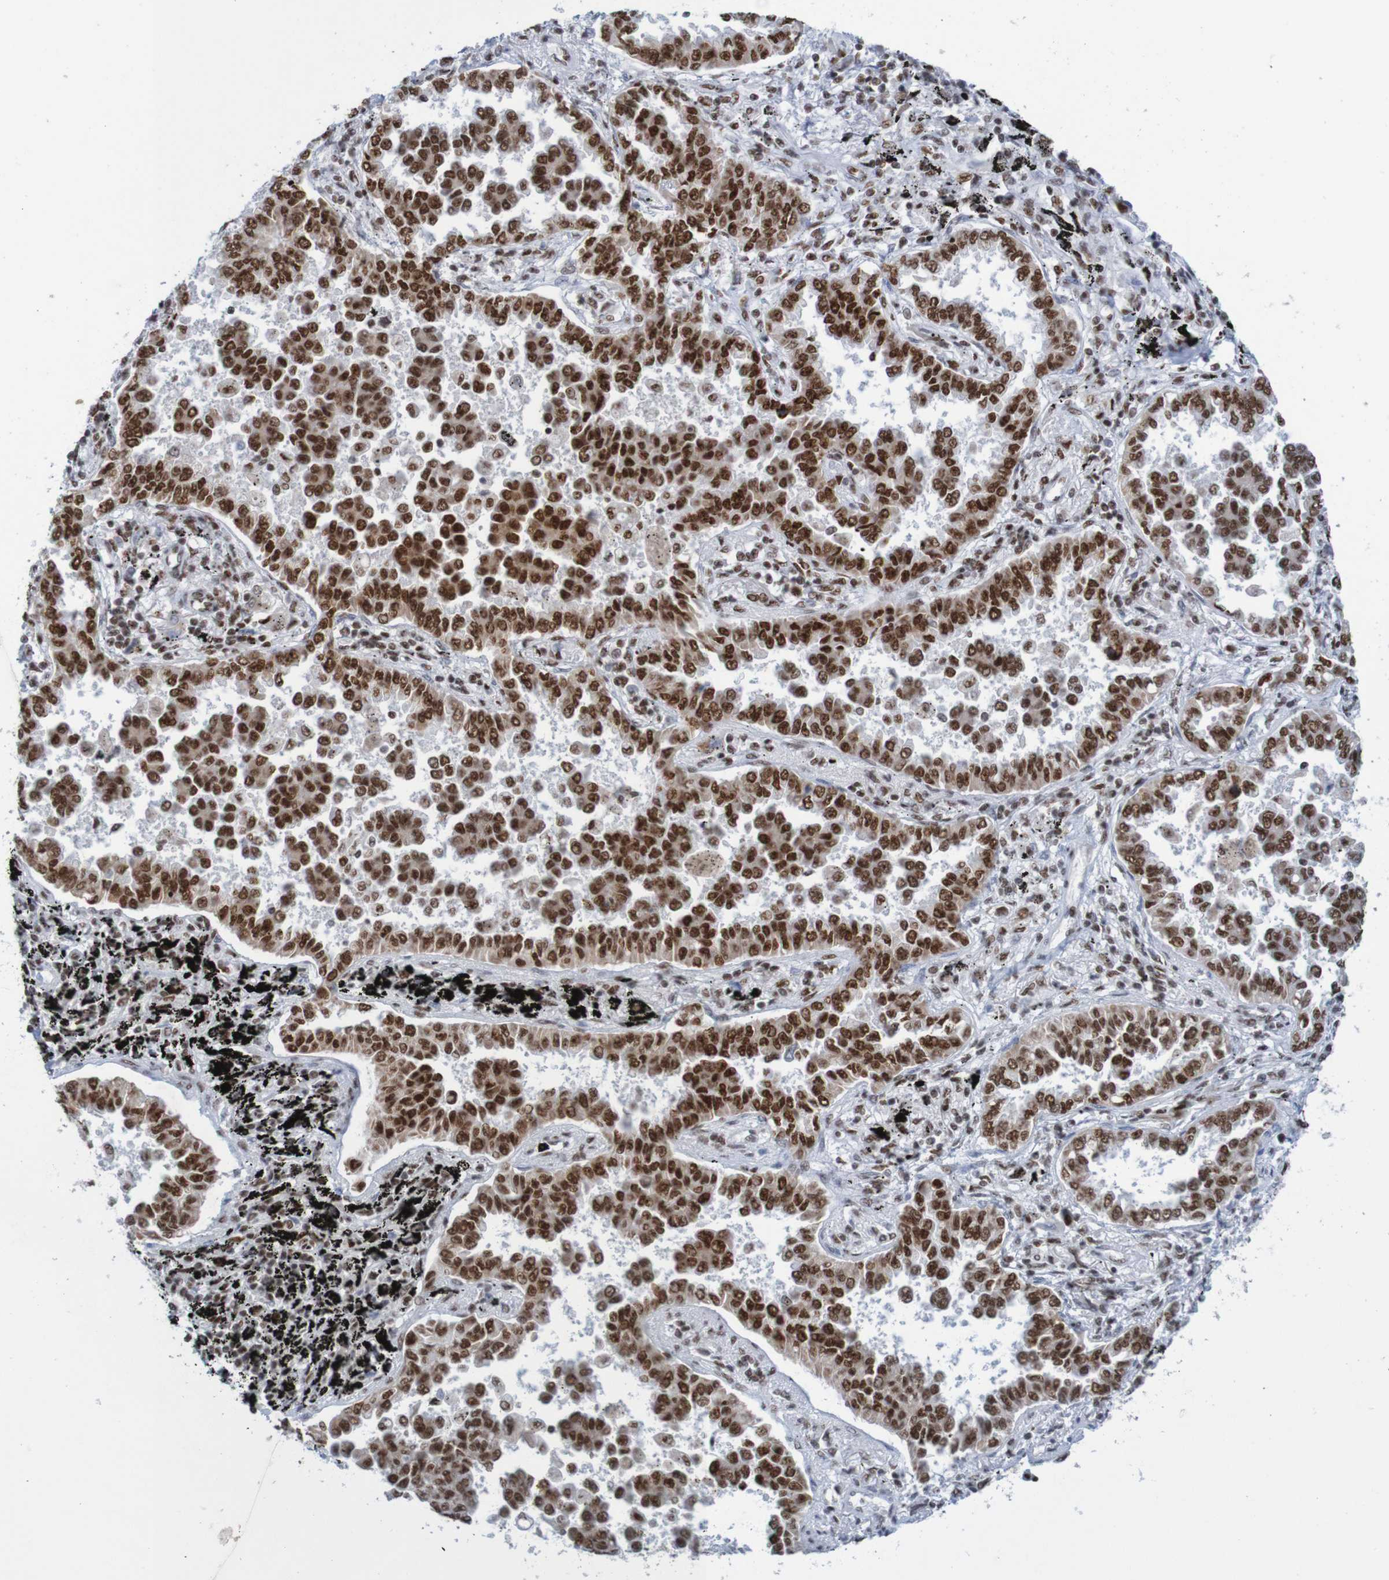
{"staining": {"intensity": "strong", "quantity": ">75%", "location": "nuclear"}, "tissue": "lung cancer", "cell_type": "Tumor cells", "image_type": "cancer", "snomed": [{"axis": "morphology", "description": "Normal tissue, NOS"}, {"axis": "morphology", "description": "Adenocarcinoma, NOS"}, {"axis": "topography", "description": "Lung"}], "caption": "Protein analysis of lung cancer tissue displays strong nuclear staining in approximately >75% of tumor cells.", "gene": "THRAP3", "patient": {"sex": "male", "age": 59}}